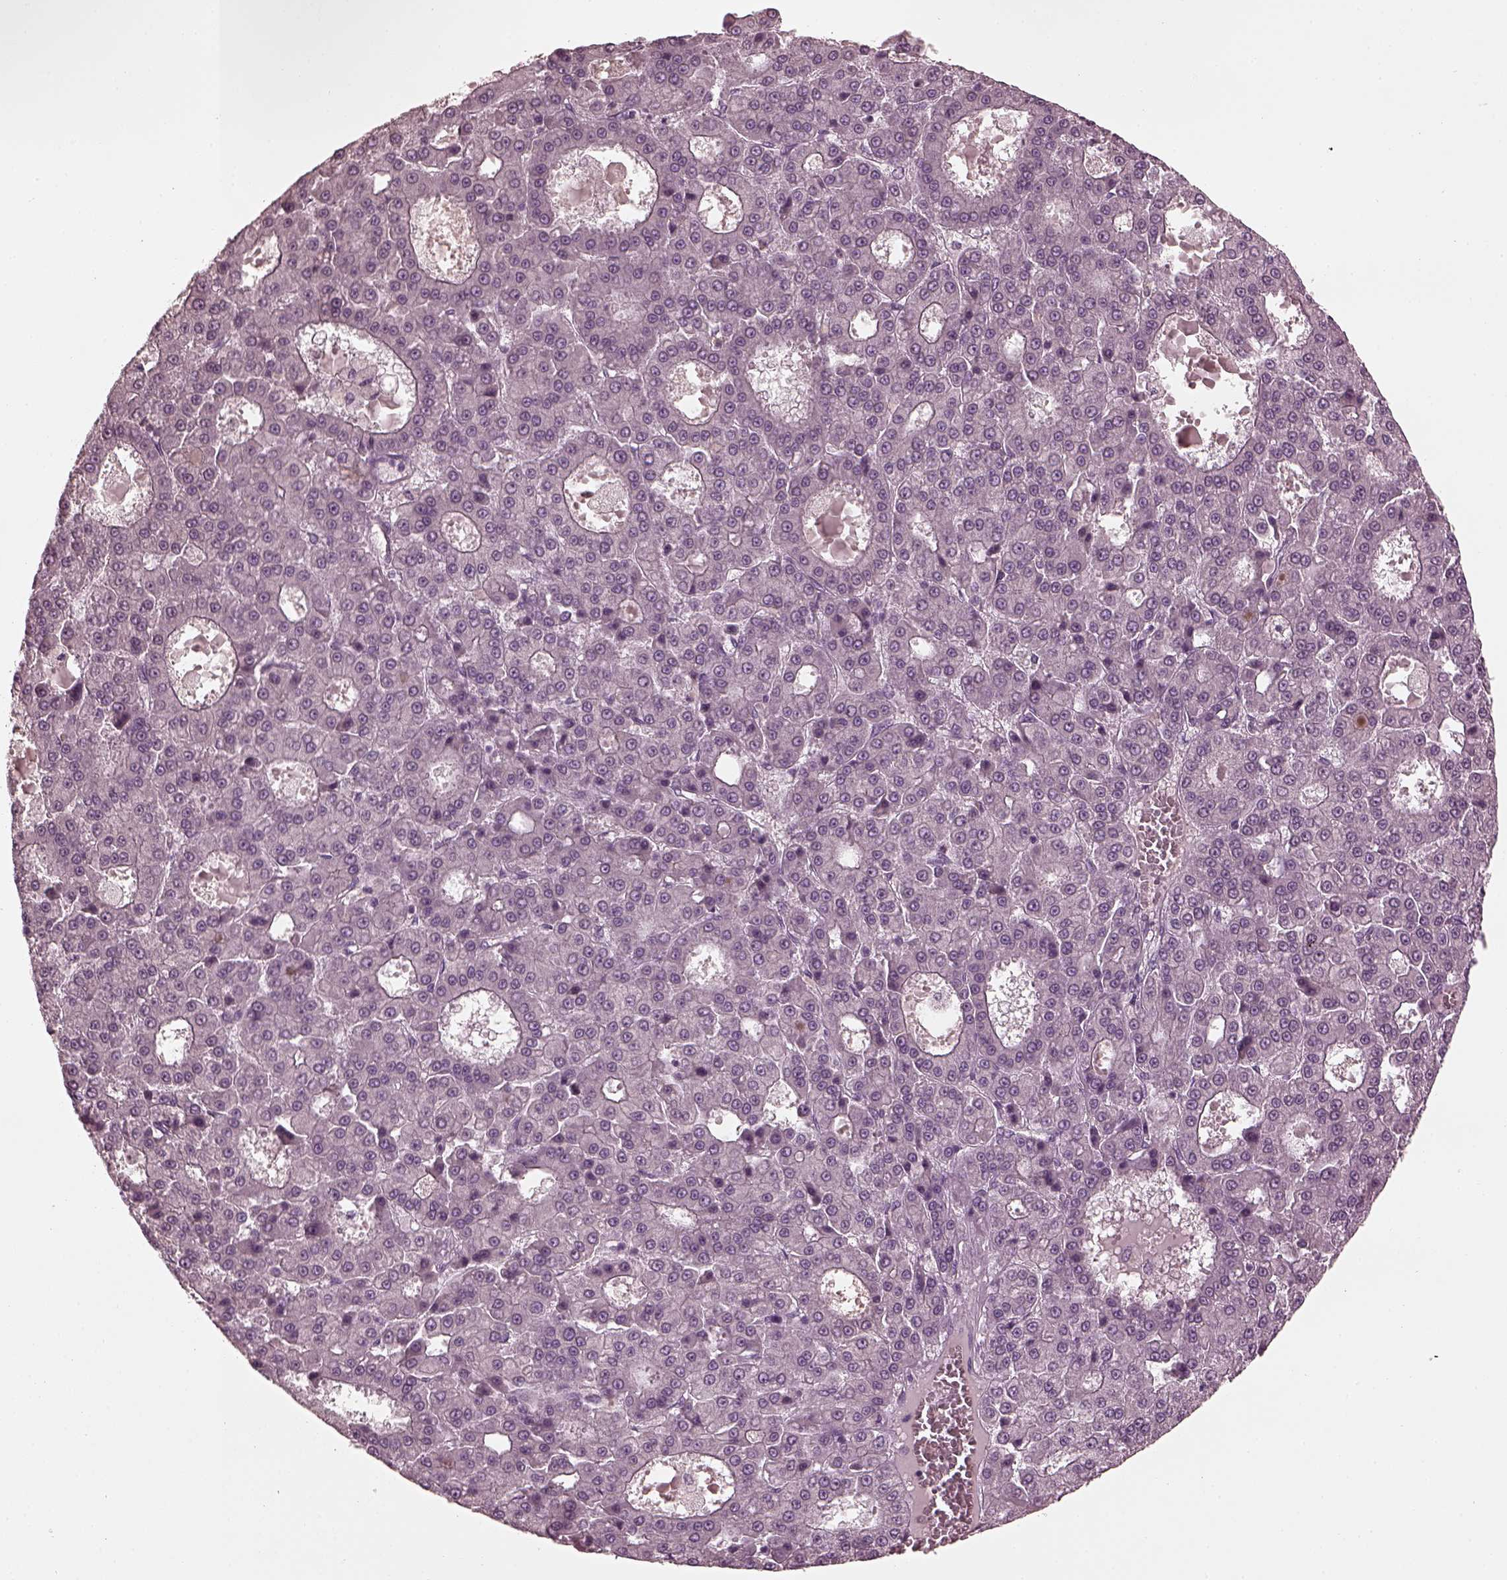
{"staining": {"intensity": "negative", "quantity": "none", "location": "none"}, "tissue": "liver cancer", "cell_type": "Tumor cells", "image_type": "cancer", "snomed": [{"axis": "morphology", "description": "Carcinoma, Hepatocellular, NOS"}, {"axis": "topography", "description": "Liver"}], "caption": "Liver cancer (hepatocellular carcinoma) was stained to show a protein in brown. There is no significant expression in tumor cells.", "gene": "KRT79", "patient": {"sex": "male", "age": 70}}